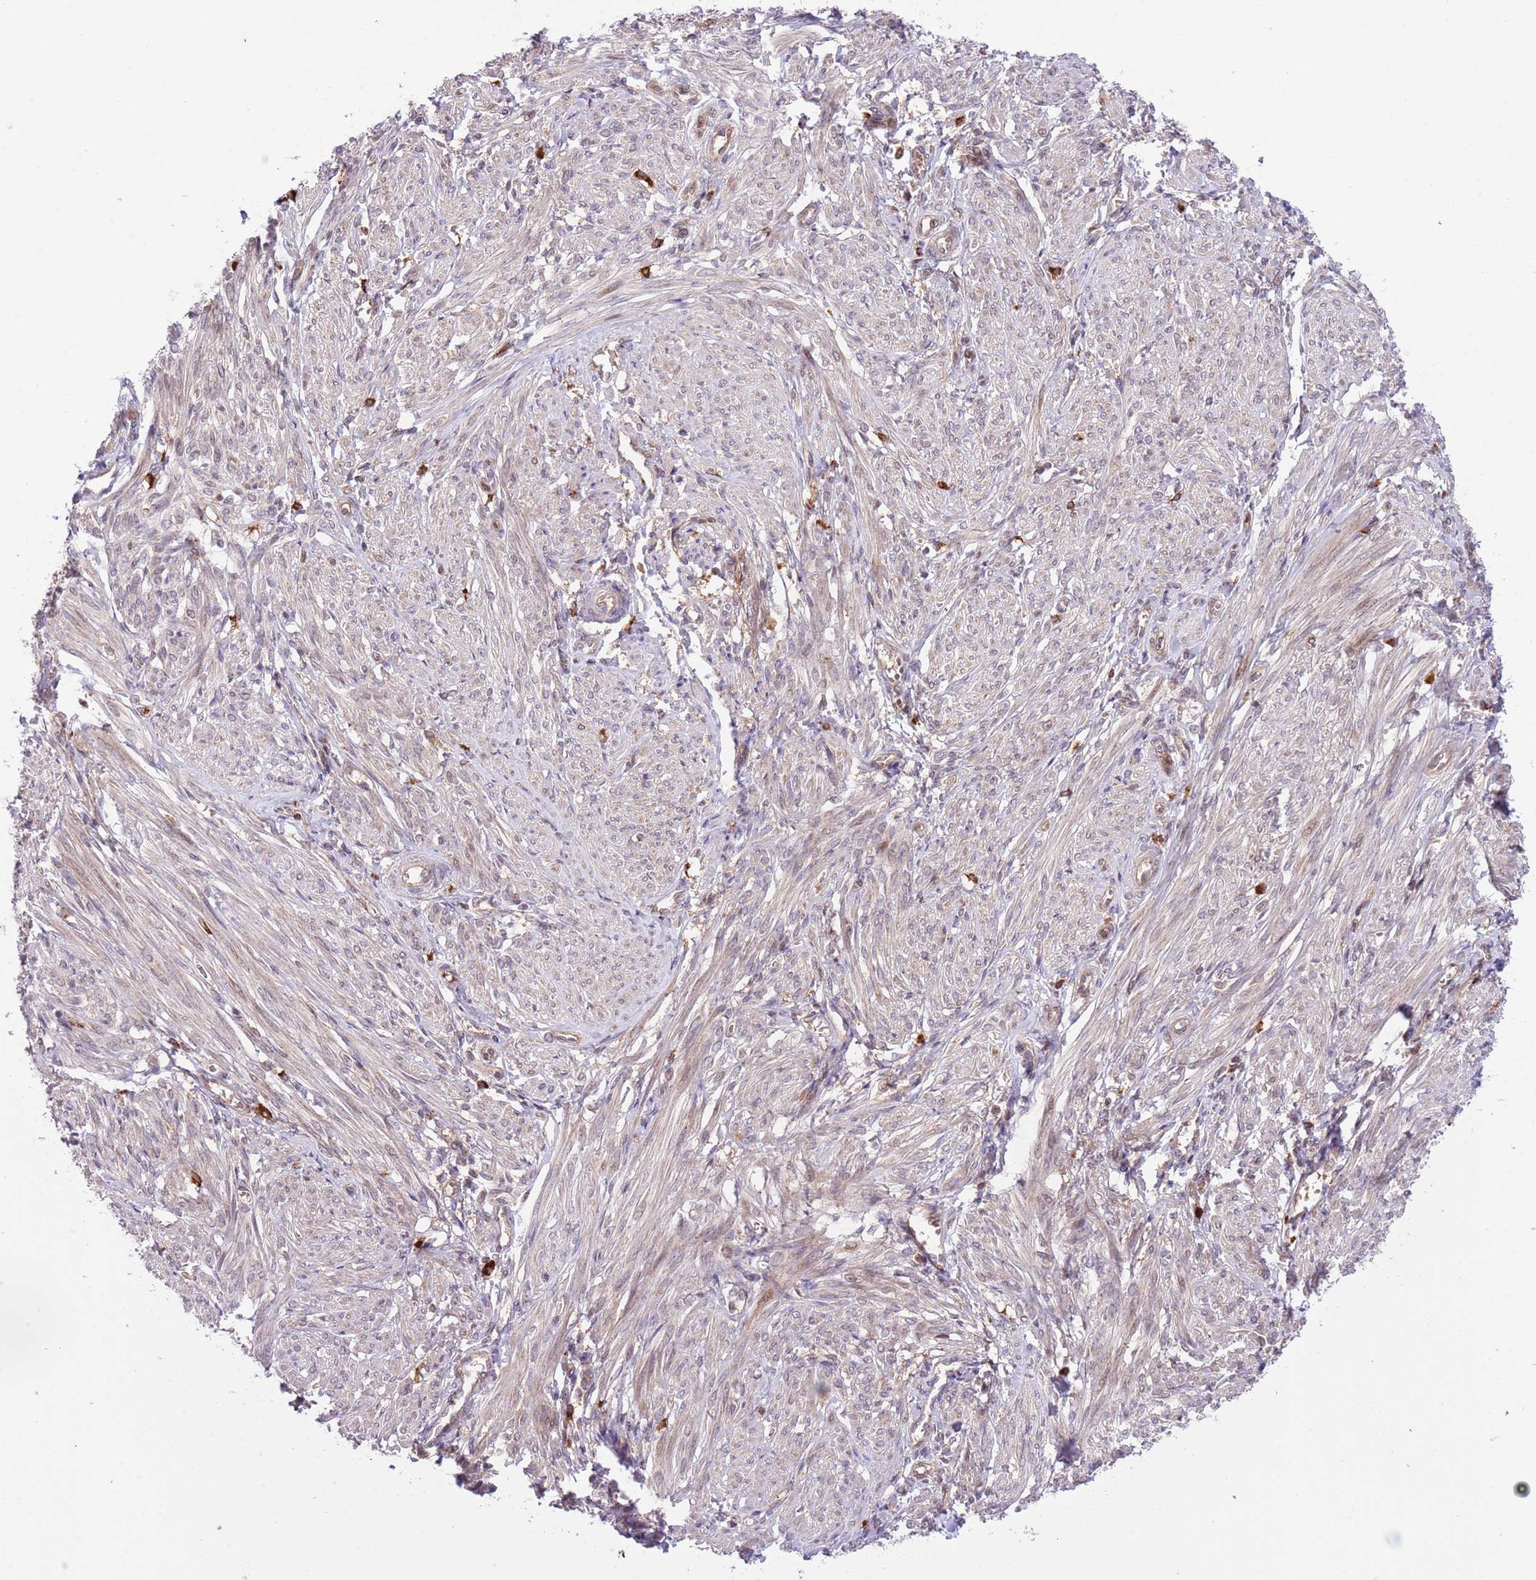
{"staining": {"intensity": "moderate", "quantity": "25%-75%", "location": "cytoplasmic/membranous,nuclear"}, "tissue": "smooth muscle", "cell_type": "Smooth muscle cells", "image_type": "normal", "snomed": [{"axis": "morphology", "description": "Normal tissue, NOS"}, {"axis": "topography", "description": "Smooth muscle"}], "caption": "A photomicrograph showing moderate cytoplasmic/membranous,nuclear positivity in approximately 25%-75% of smooth muscle cells in benign smooth muscle, as visualized by brown immunohistochemical staining.", "gene": "HDHD2", "patient": {"sex": "female", "age": 39}}